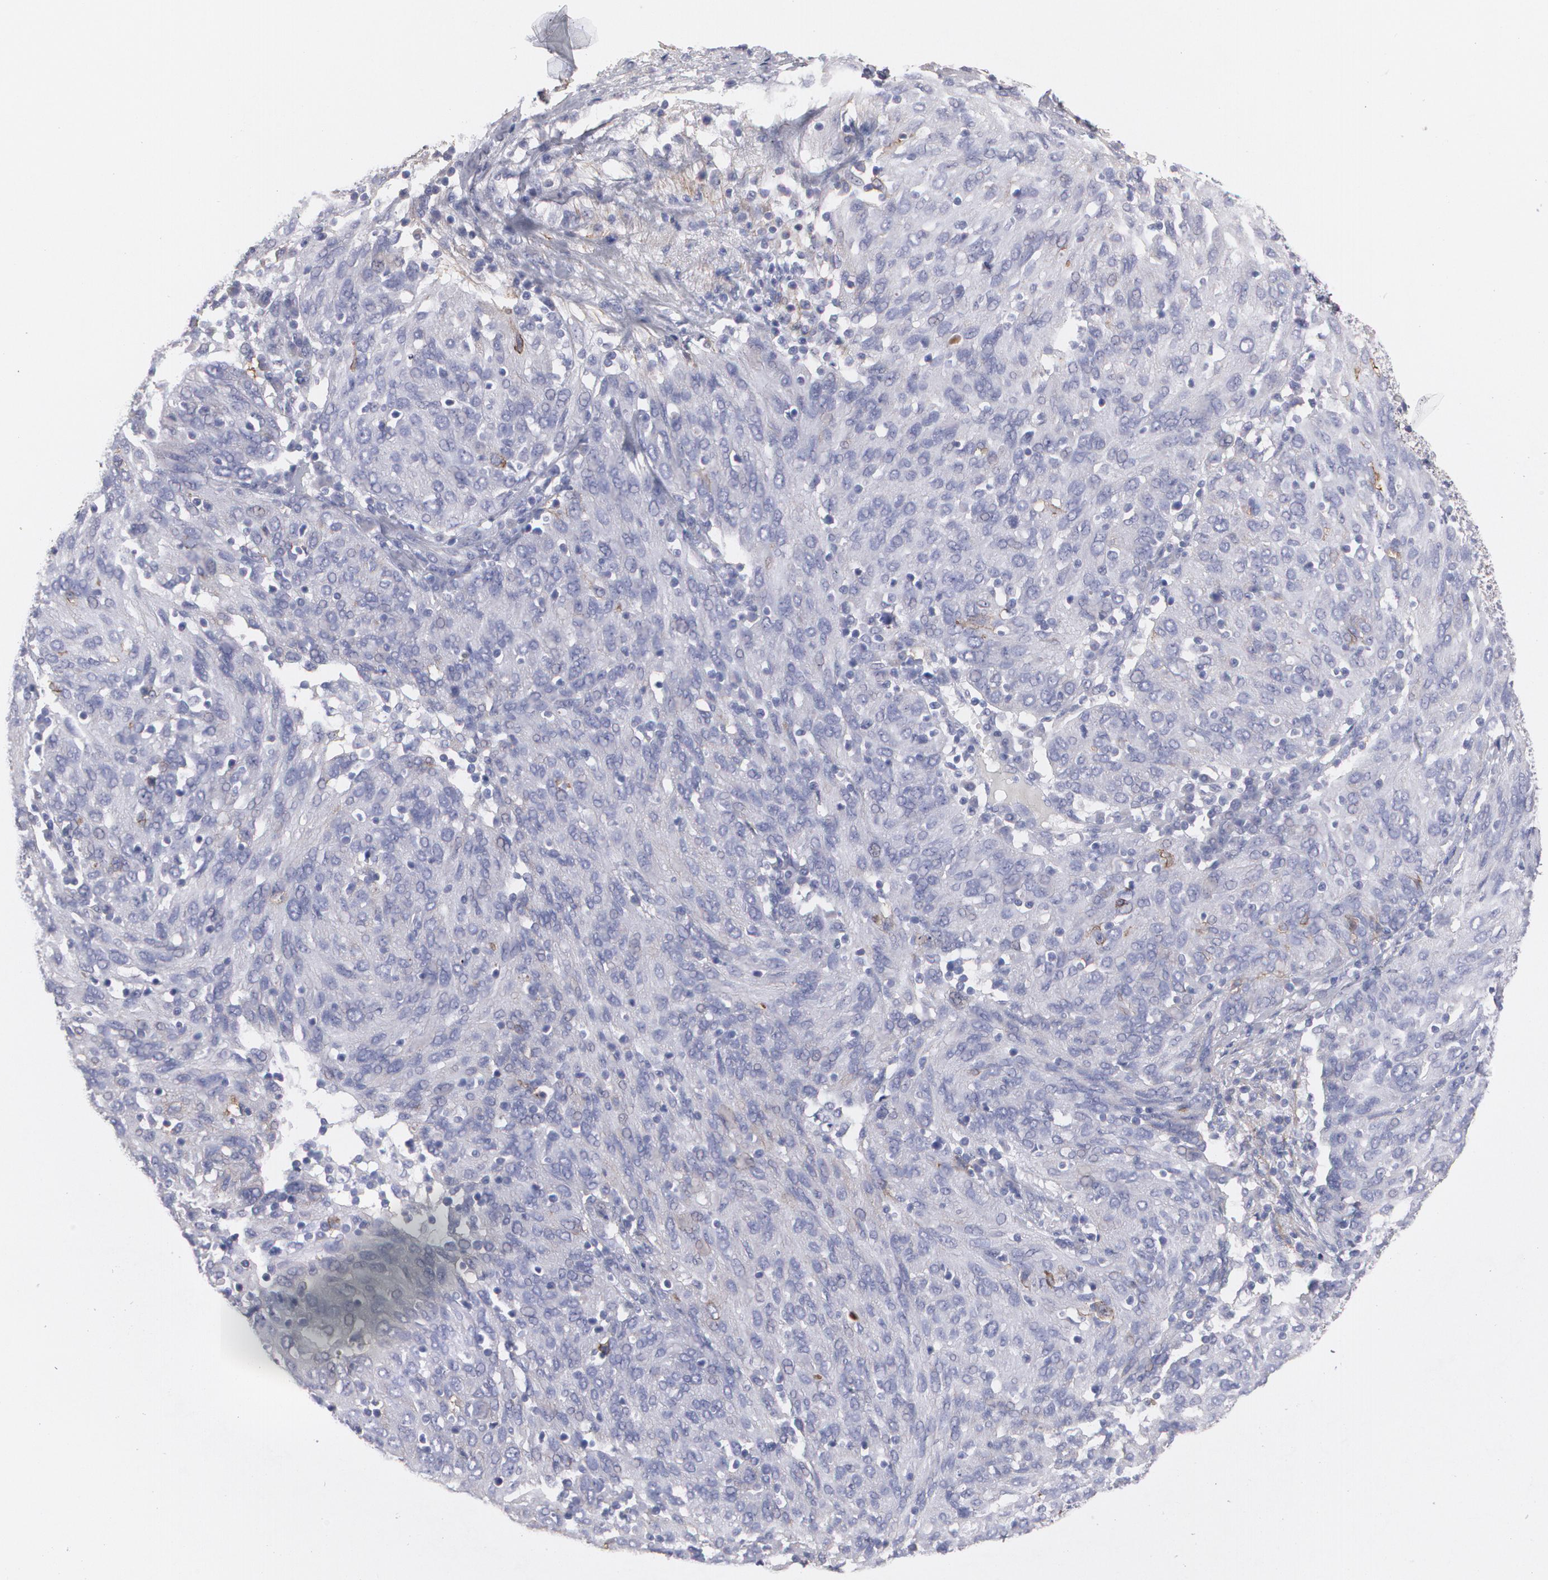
{"staining": {"intensity": "negative", "quantity": "none", "location": "none"}, "tissue": "ovarian cancer", "cell_type": "Tumor cells", "image_type": "cancer", "snomed": [{"axis": "morphology", "description": "Carcinoma, endometroid"}, {"axis": "topography", "description": "Ovary"}], "caption": "This is an immunohistochemistry (IHC) image of ovarian endometroid carcinoma. There is no staining in tumor cells.", "gene": "FBLN1", "patient": {"sex": "female", "age": 50}}